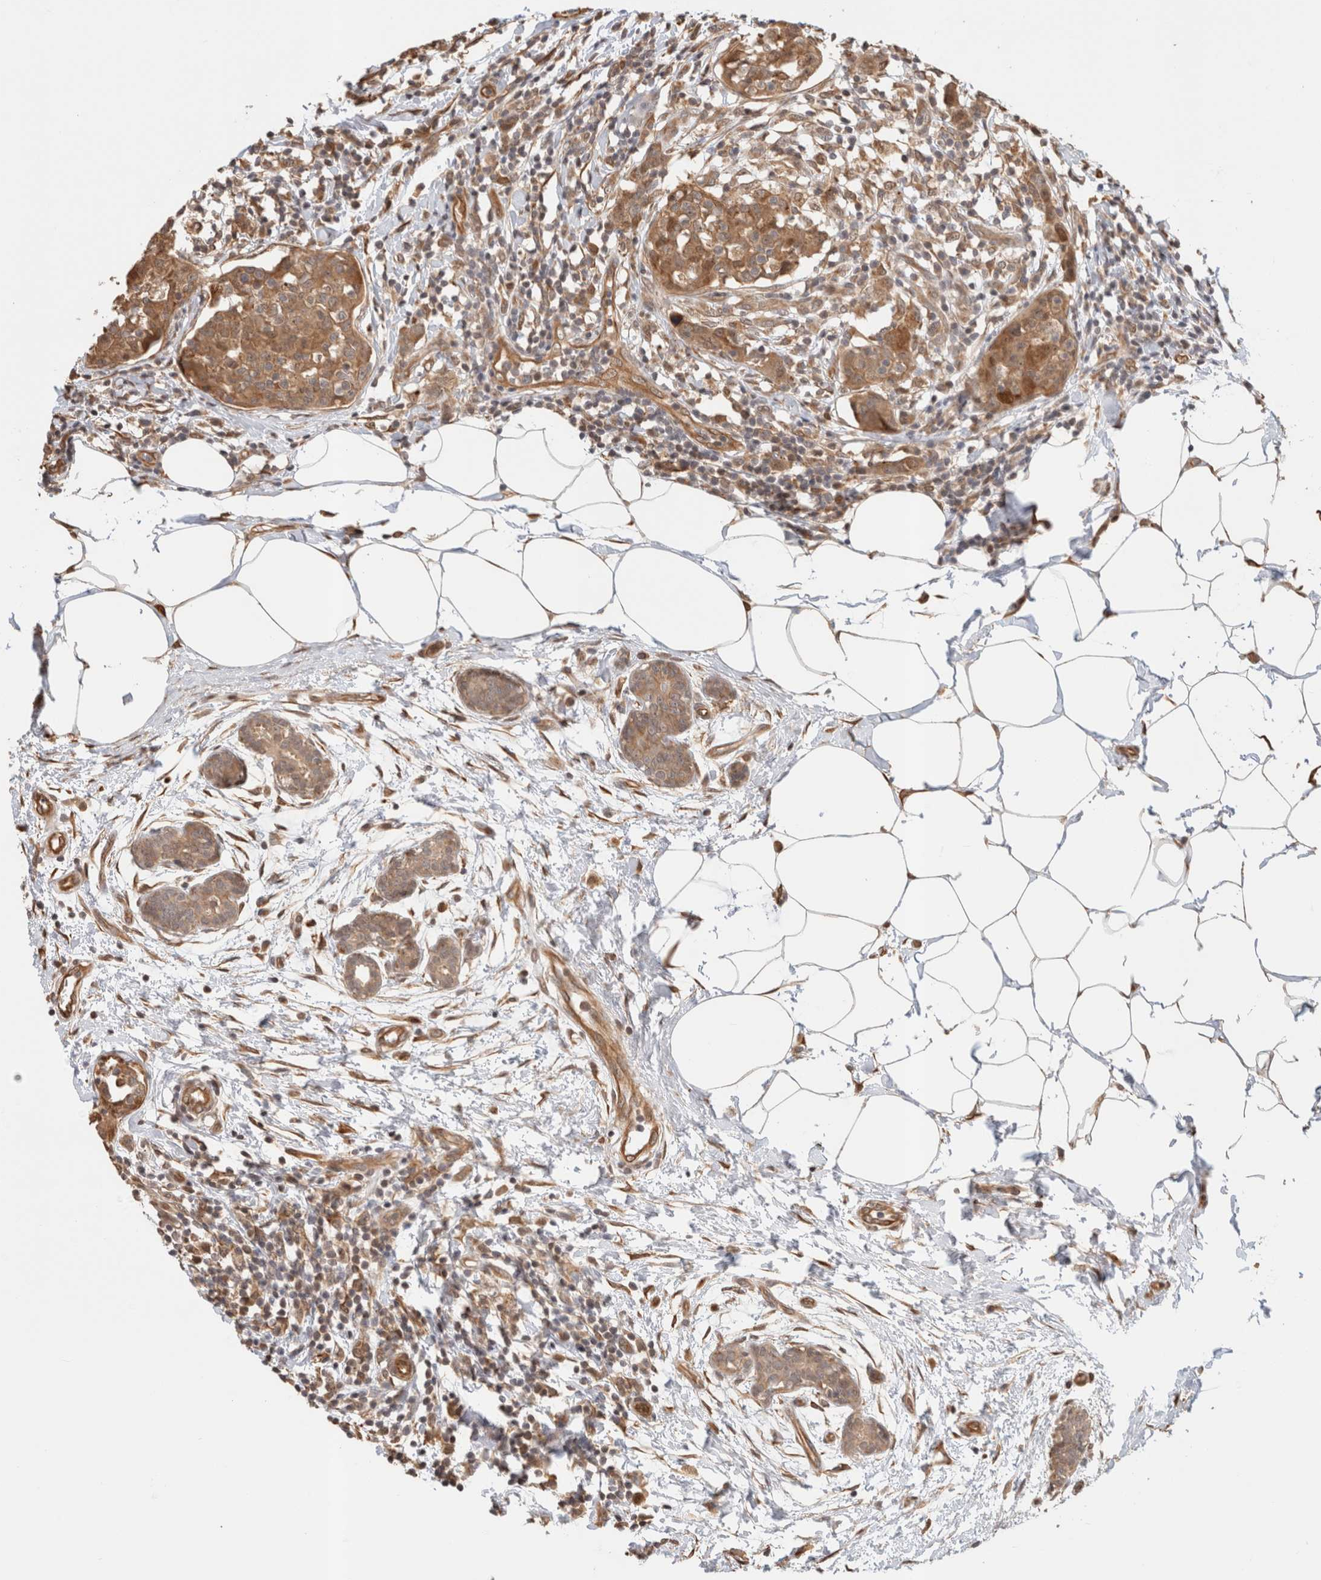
{"staining": {"intensity": "moderate", "quantity": ">75%", "location": "cytoplasmic/membranous"}, "tissue": "breast cancer", "cell_type": "Tumor cells", "image_type": "cancer", "snomed": [{"axis": "morphology", "description": "Normal tissue, NOS"}, {"axis": "morphology", "description": "Duct carcinoma"}, {"axis": "topography", "description": "Breast"}], "caption": "Immunohistochemistry micrograph of human breast invasive ductal carcinoma stained for a protein (brown), which displays medium levels of moderate cytoplasmic/membranous expression in approximately >75% of tumor cells.", "gene": "OTUD6B", "patient": {"sex": "female", "age": 37}}